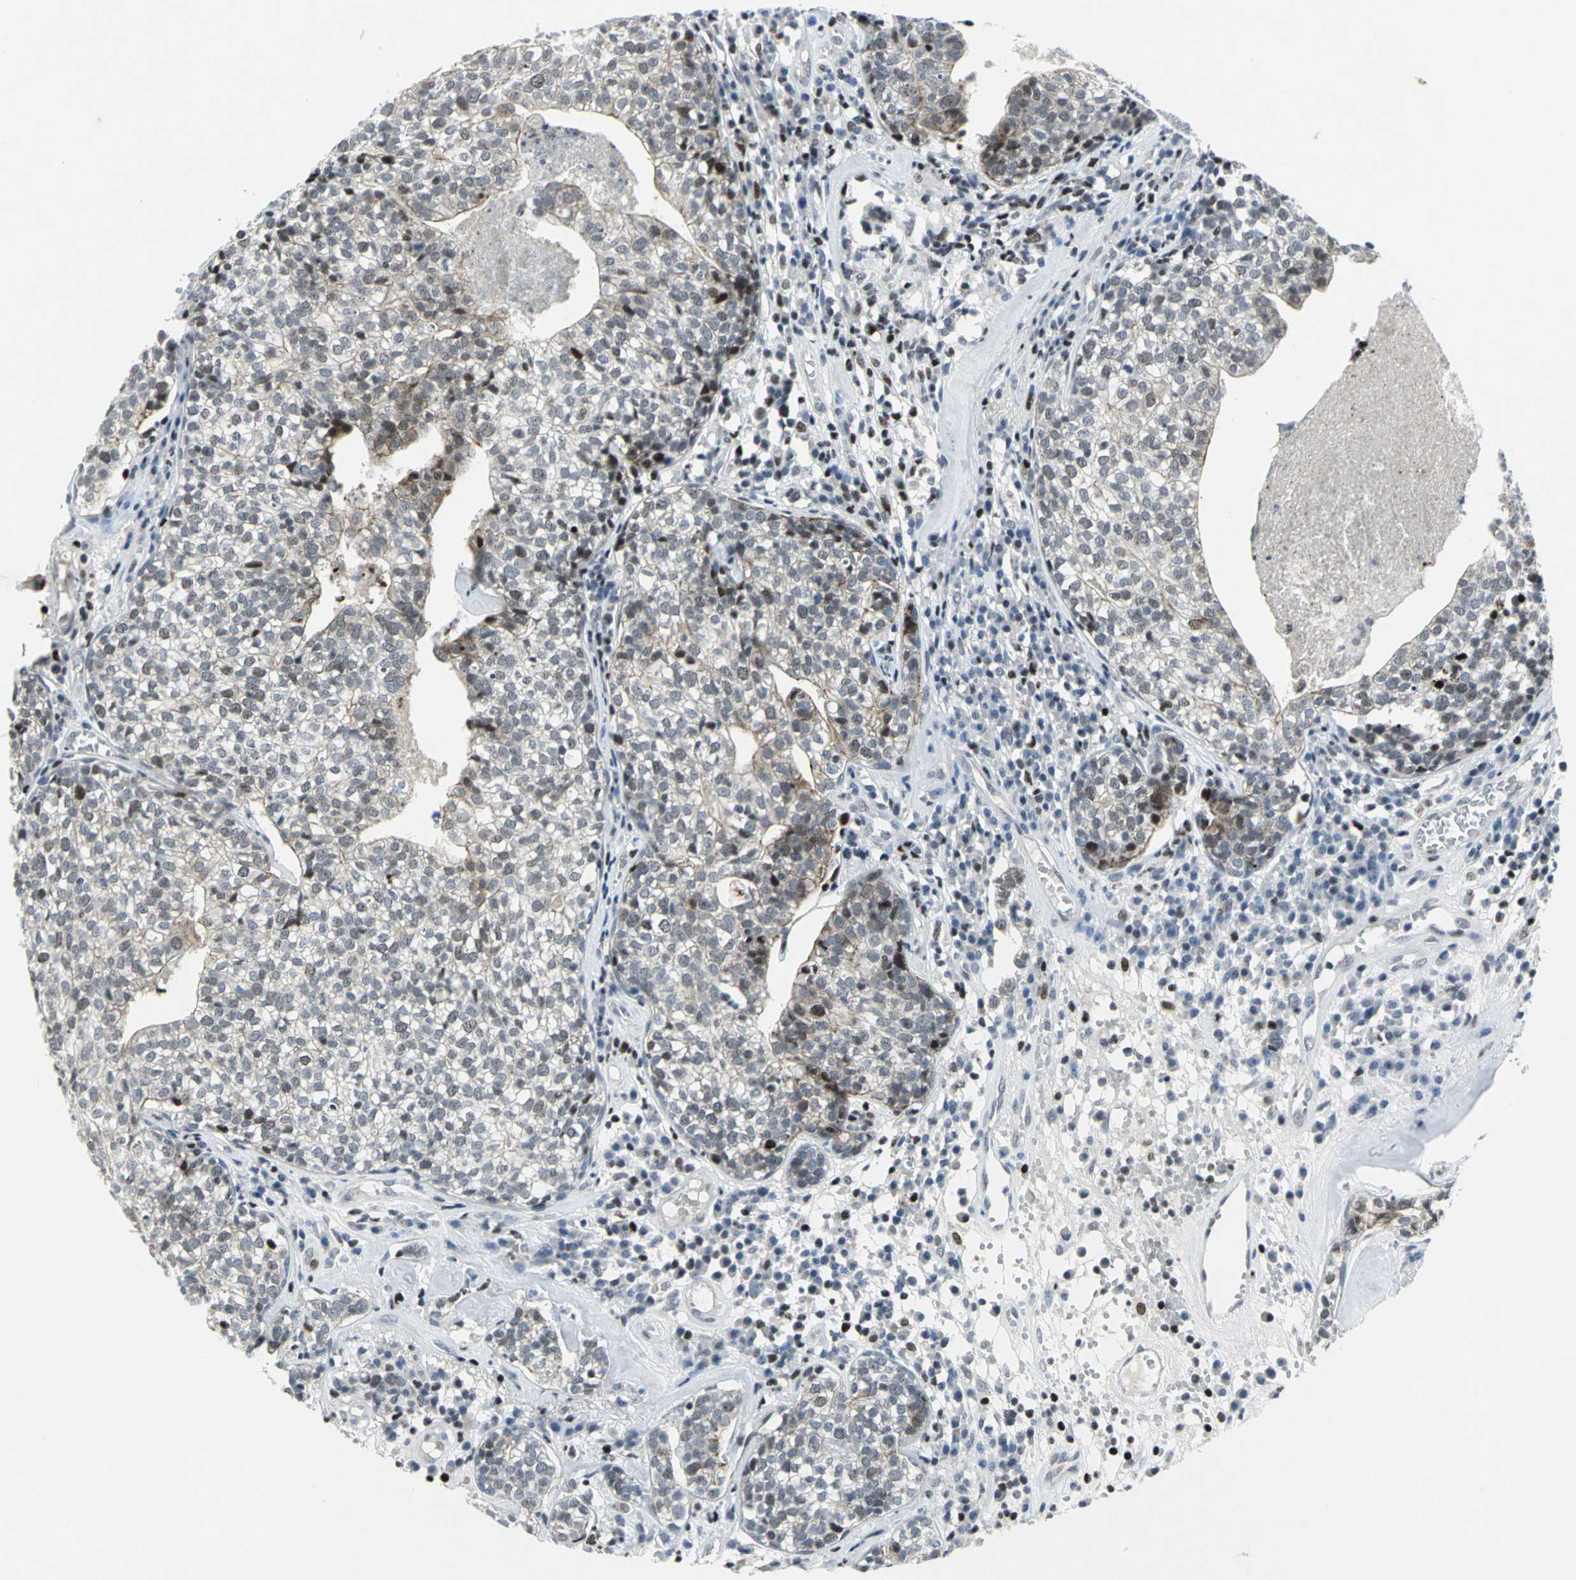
{"staining": {"intensity": "weak", "quantity": "25%-75%", "location": "nuclear"}, "tissue": "head and neck cancer", "cell_type": "Tumor cells", "image_type": "cancer", "snomed": [{"axis": "morphology", "description": "Adenocarcinoma, NOS"}, {"axis": "topography", "description": "Salivary gland"}, {"axis": "topography", "description": "Head-Neck"}], "caption": "Immunohistochemical staining of head and neck cancer (adenocarcinoma) displays weak nuclear protein positivity in about 25%-75% of tumor cells.", "gene": "RPA1", "patient": {"sex": "female", "age": 65}}